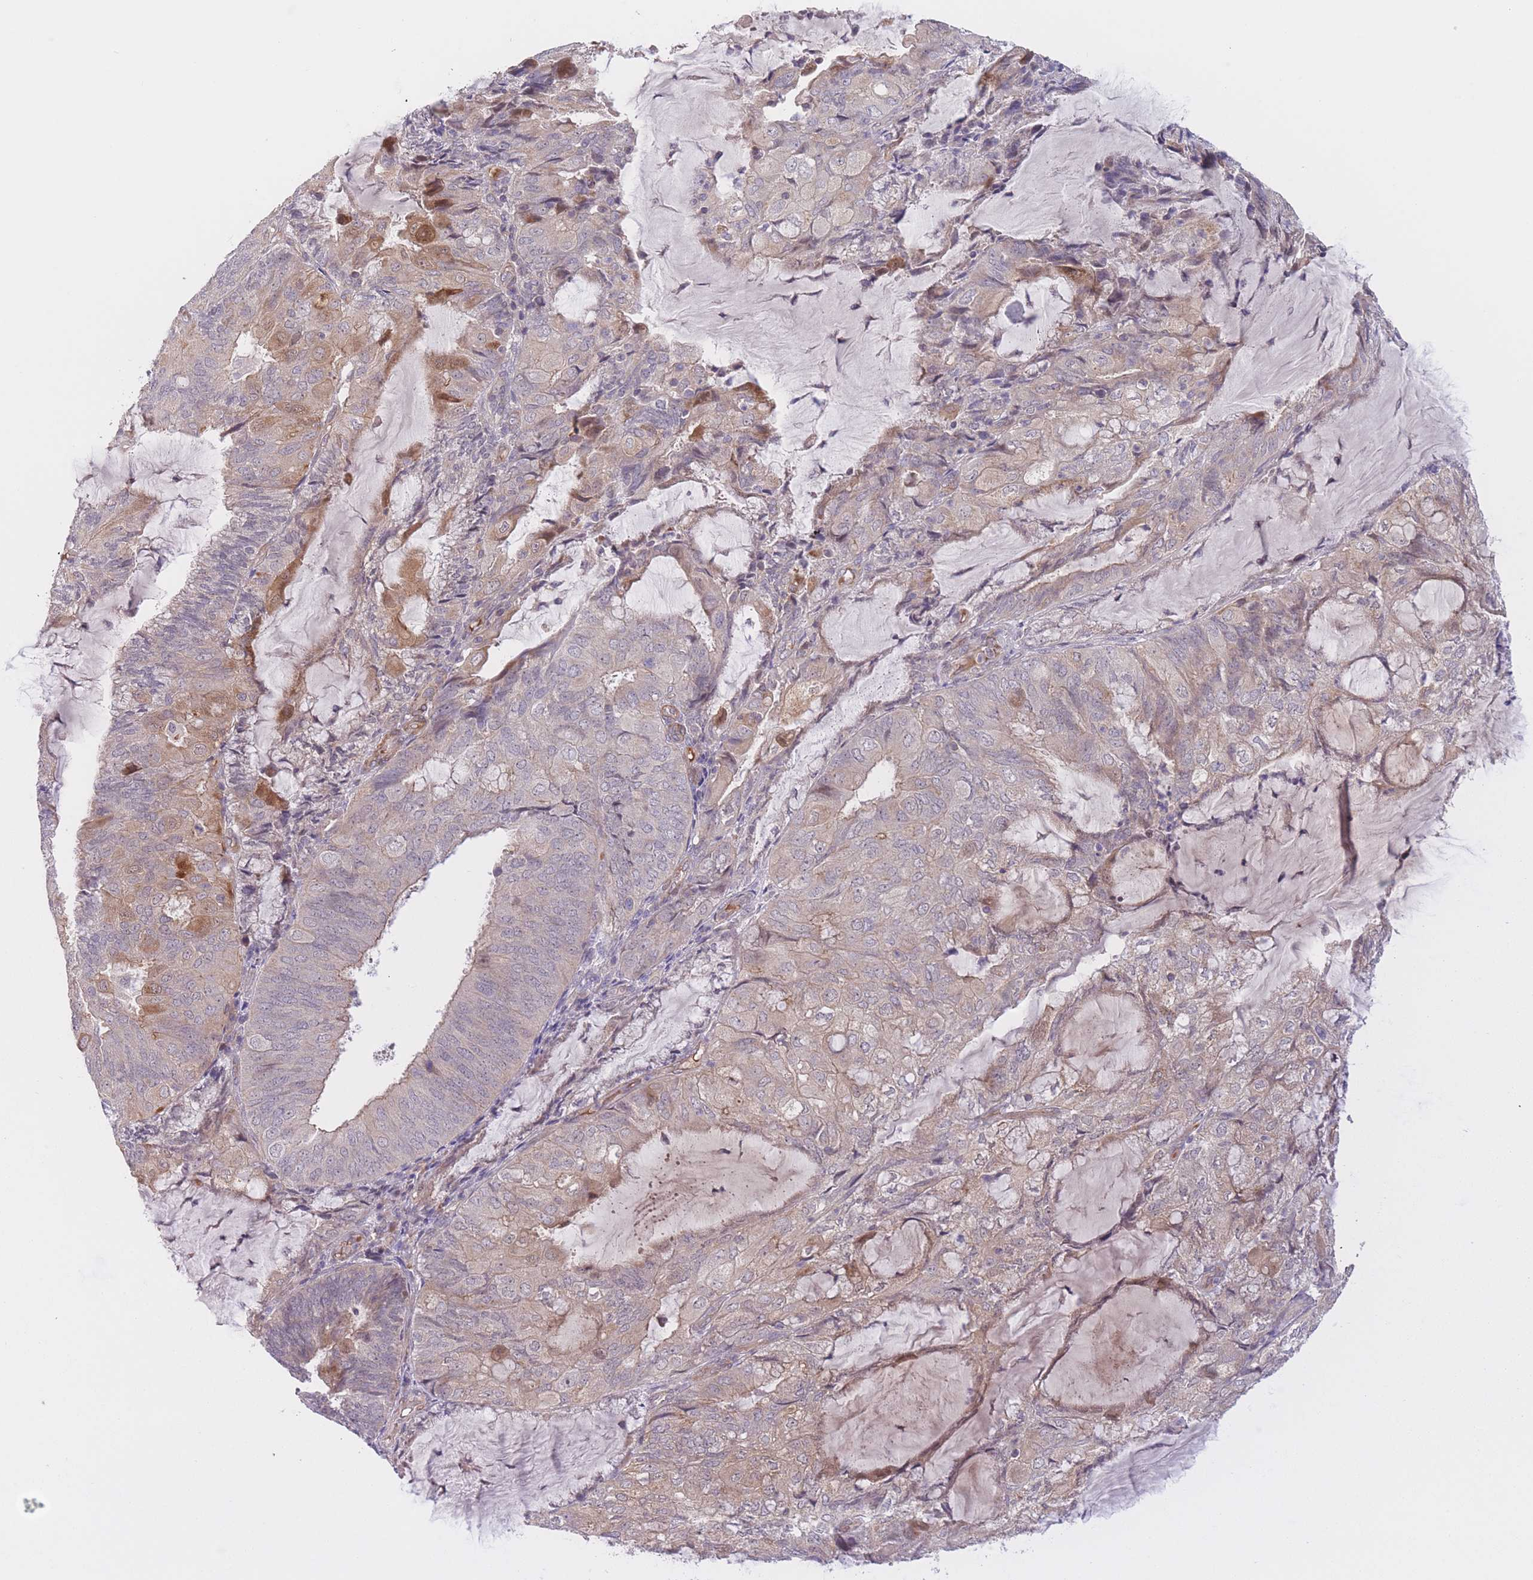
{"staining": {"intensity": "moderate", "quantity": "<25%", "location": "cytoplasmic/membranous,nuclear"}, "tissue": "endometrial cancer", "cell_type": "Tumor cells", "image_type": "cancer", "snomed": [{"axis": "morphology", "description": "Adenocarcinoma, NOS"}, {"axis": "topography", "description": "Endometrium"}], "caption": "There is low levels of moderate cytoplasmic/membranous and nuclear staining in tumor cells of endometrial cancer (adenocarcinoma), as demonstrated by immunohistochemical staining (brown color).", "gene": "FUT5", "patient": {"sex": "female", "age": 81}}